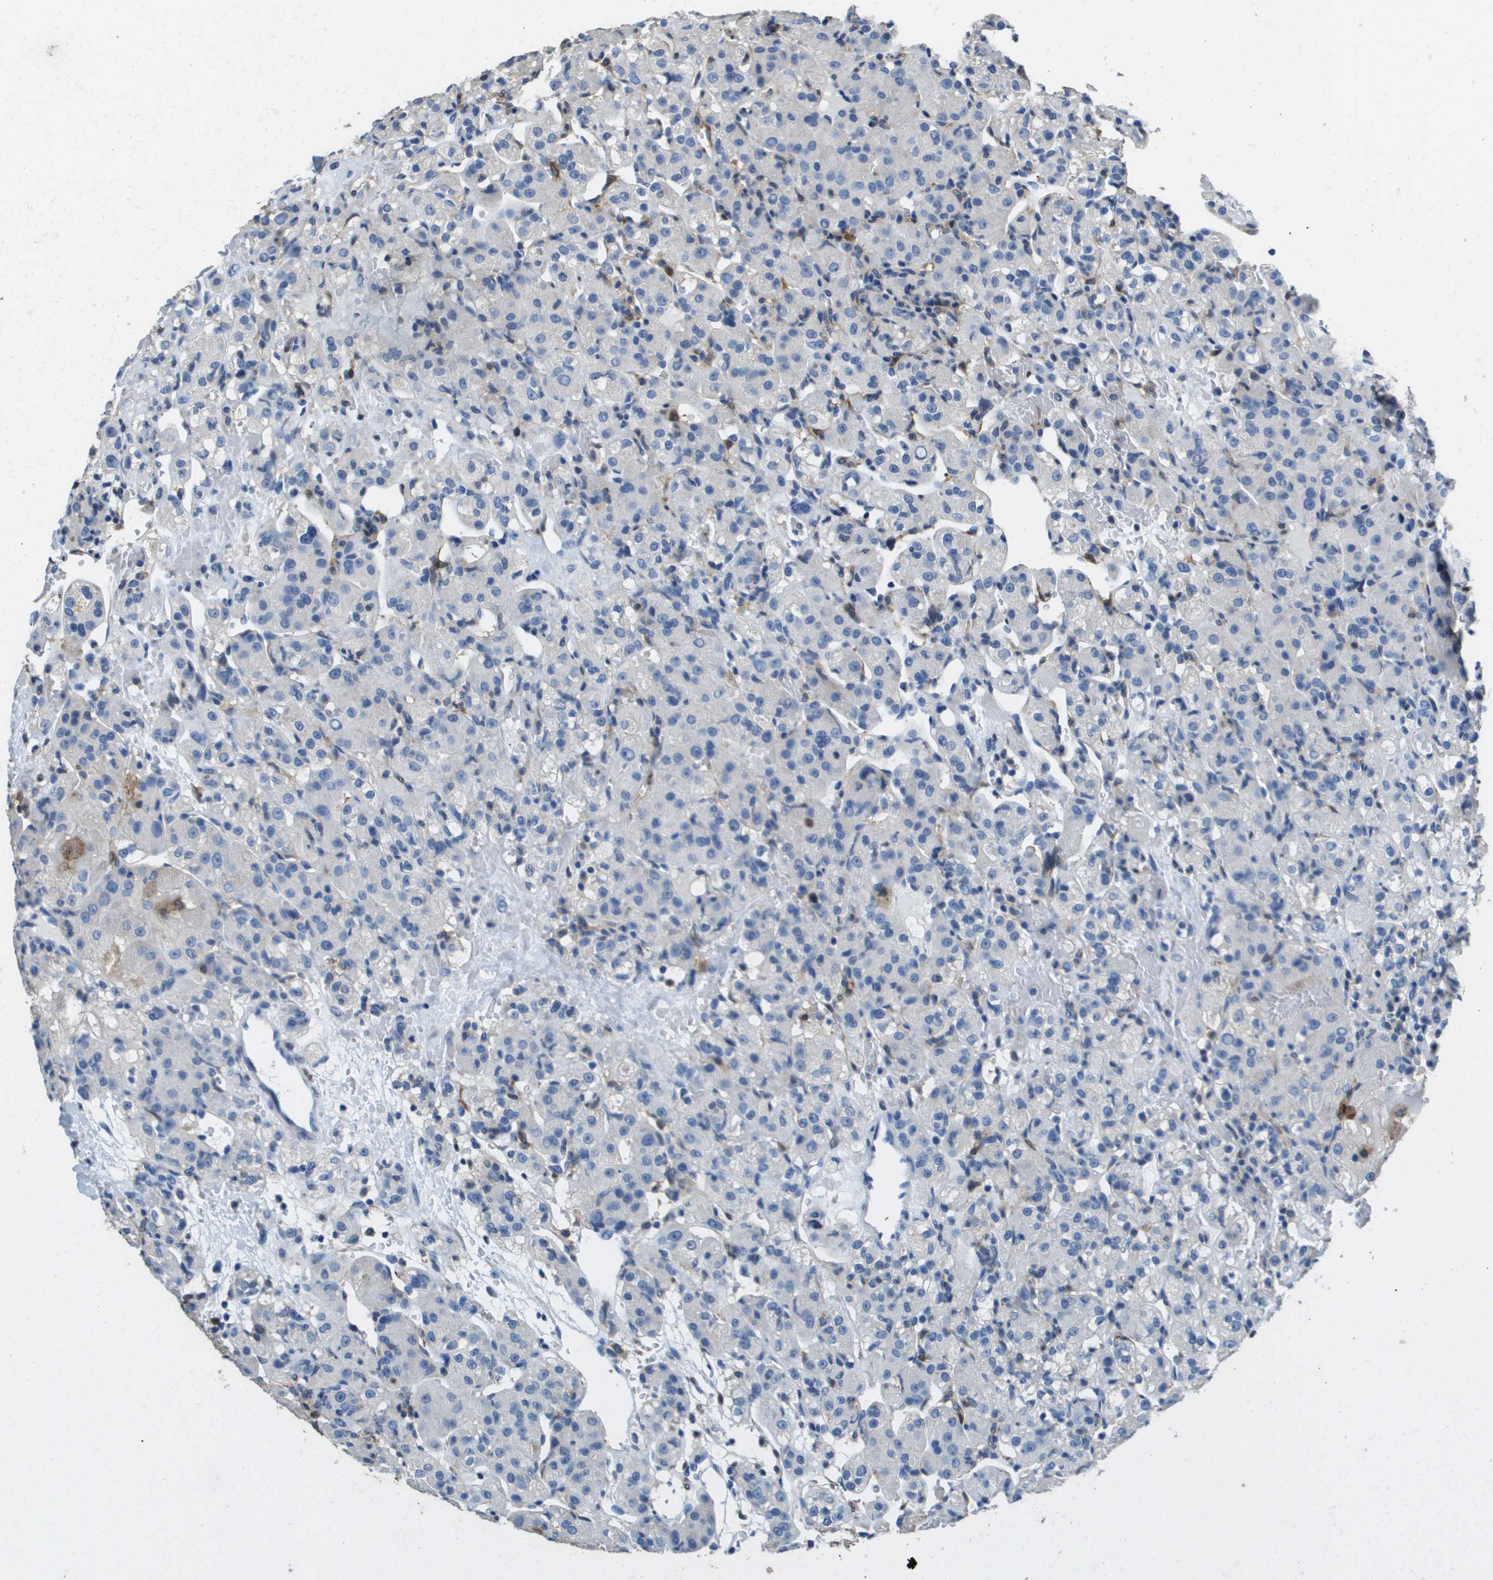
{"staining": {"intensity": "negative", "quantity": "none", "location": "none"}, "tissue": "renal cancer", "cell_type": "Tumor cells", "image_type": "cancer", "snomed": [{"axis": "morphology", "description": "Normal tissue, NOS"}, {"axis": "morphology", "description": "Adenocarcinoma, NOS"}, {"axis": "topography", "description": "Kidney"}], "caption": "Tumor cells are negative for protein expression in human renal cancer (adenocarcinoma).", "gene": "FABP5", "patient": {"sex": "male", "age": 61}}